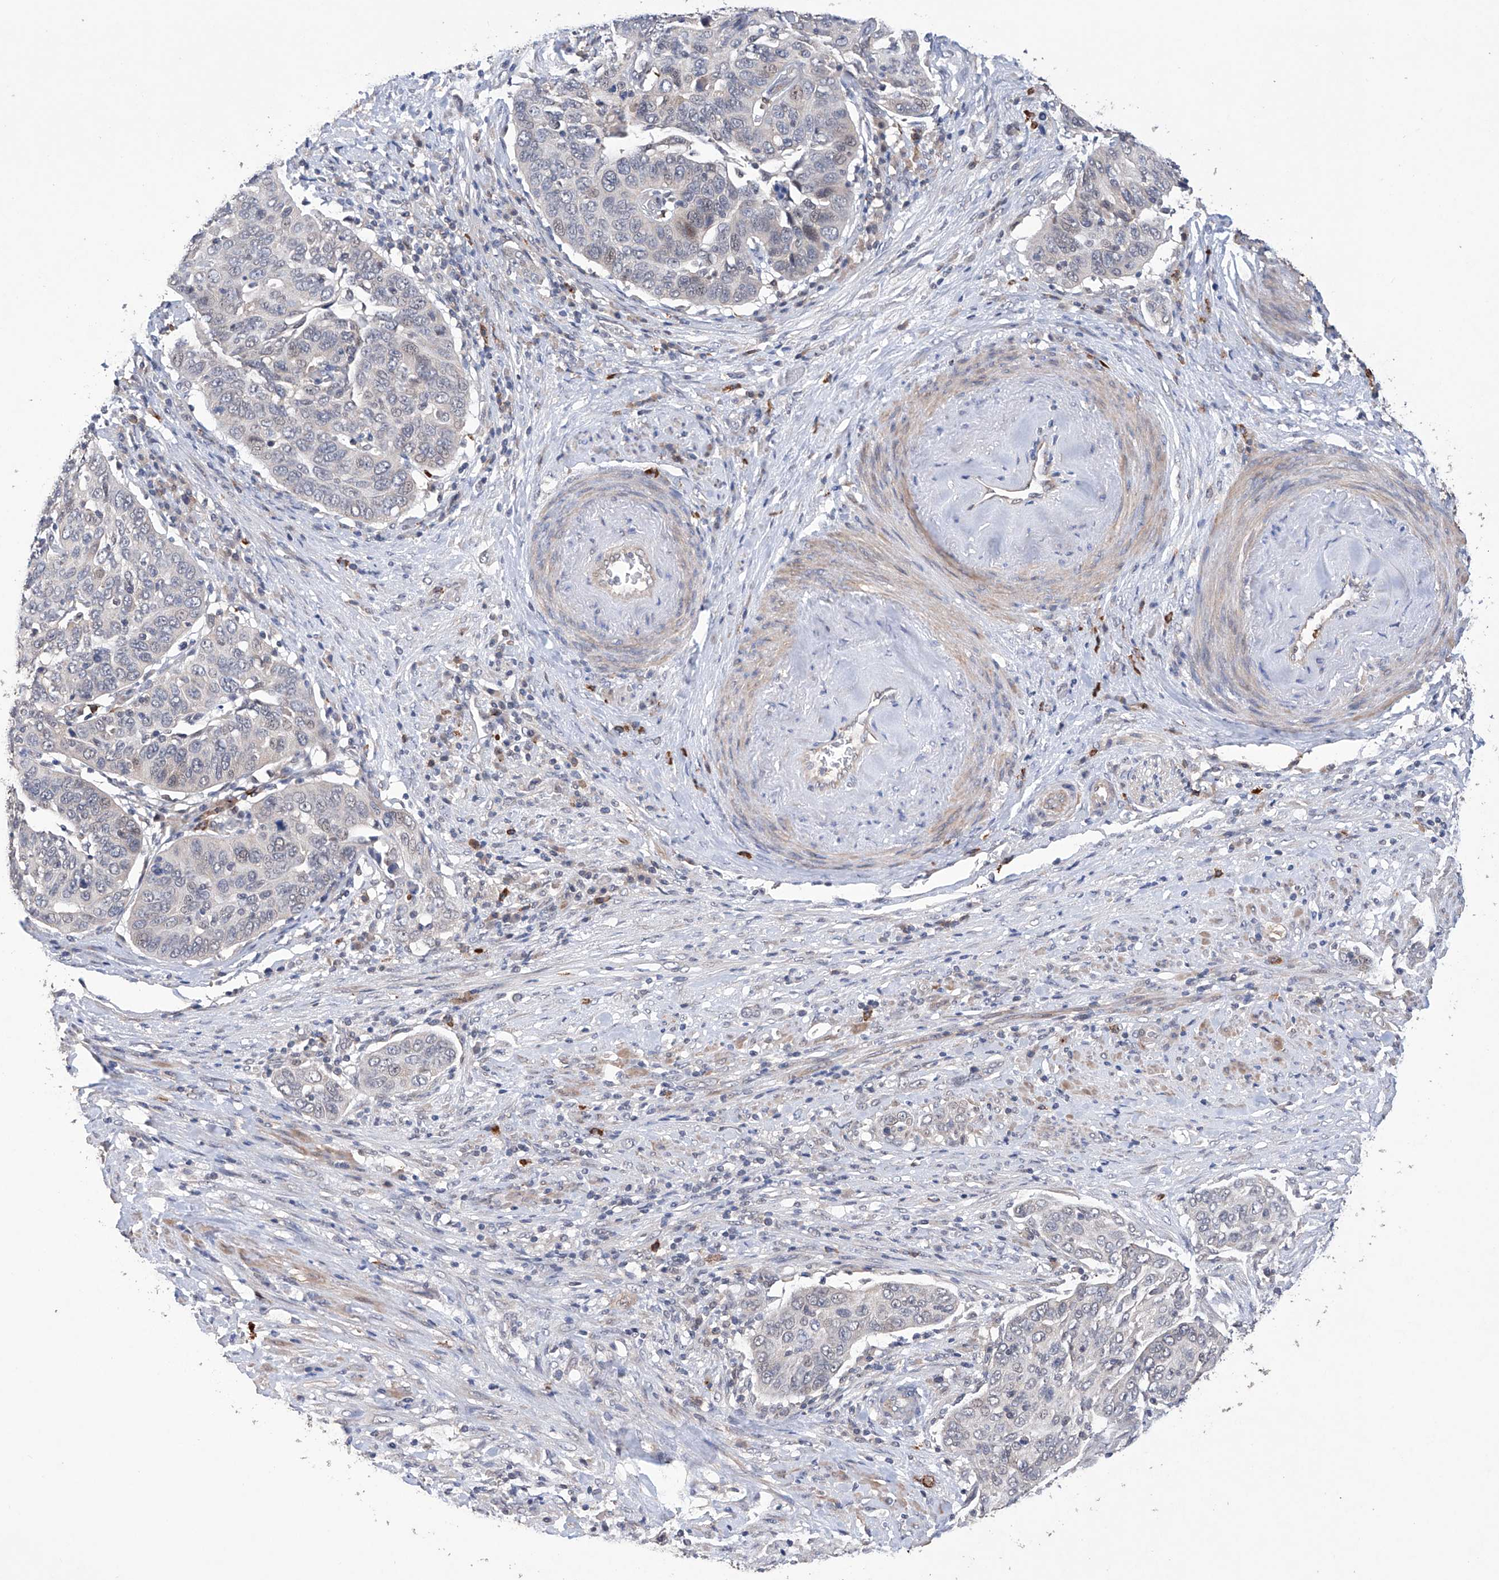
{"staining": {"intensity": "weak", "quantity": "<25%", "location": "nuclear"}, "tissue": "cervical cancer", "cell_type": "Tumor cells", "image_type": "cancer", "snomed": [{"axis": "morphology", "description": "Squamous cell carcinoma, NOS"}, {"axis": "topography", "description": "Cervix"}], "caption": "There is no significant expression in tumor cells of cervical squamous cell carcinoma.", "gene": "AFG1L", "patient": {"sex": "female", "age": 60}}